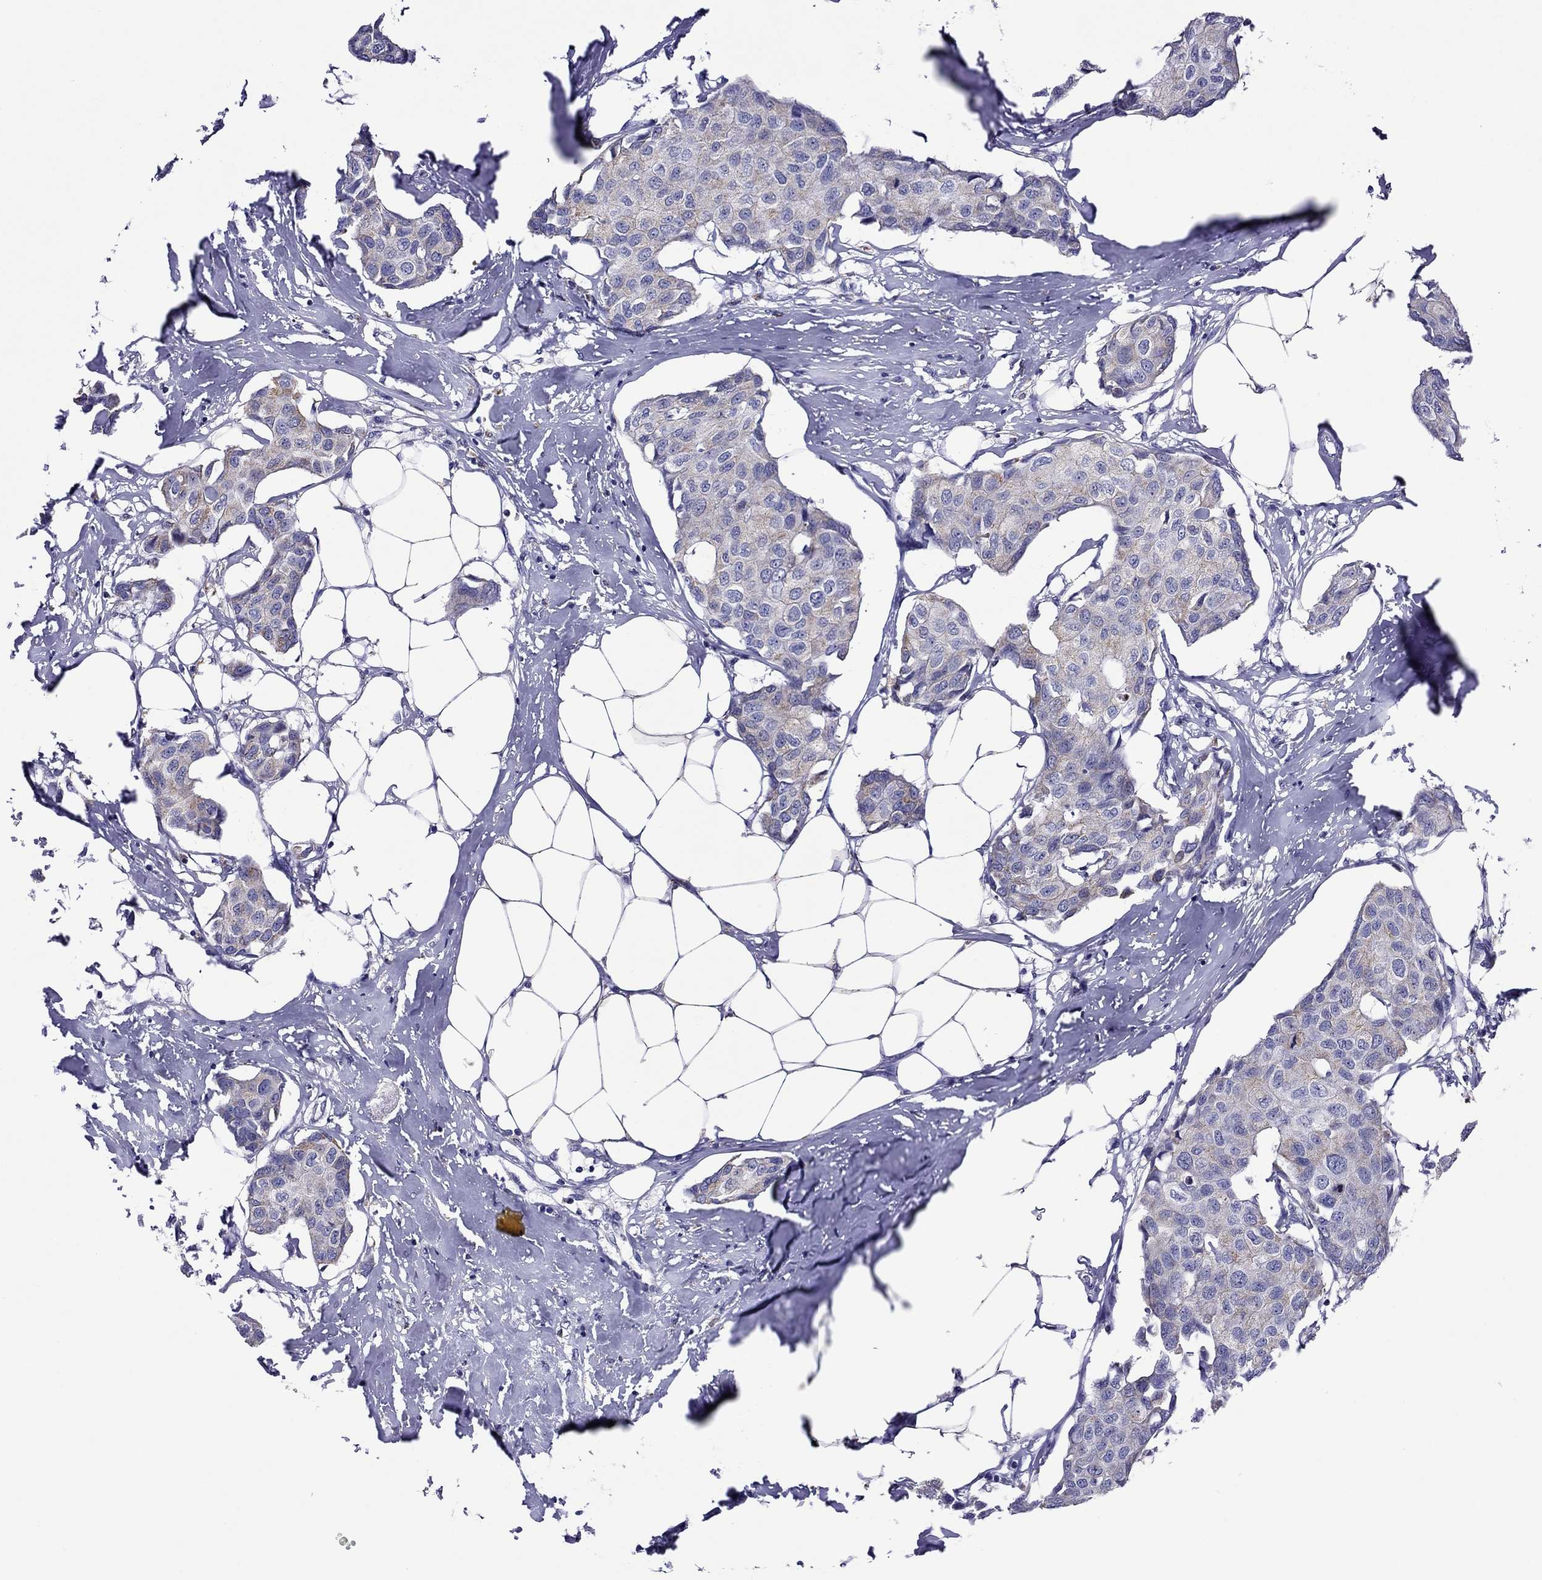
{"staining": {"intensity": "moderate", "quantity": "<25%", "location": "cytoplasmic/membranous"}, "tissue": "breast cancer", "cell_type": "Tumor cells", "image_type": "cancer", "snomed": [{"axis": "morphology", "description": "Duct carcinoma"}, {"axis": "topography", "description": "Breast"}], "caption": "Human intraductal carcinoma (breast) stained with a protein marker displays moderate staining in tumor cells.", "gene": "SCG2", "patient": {"sex": "female", "age": 80}}